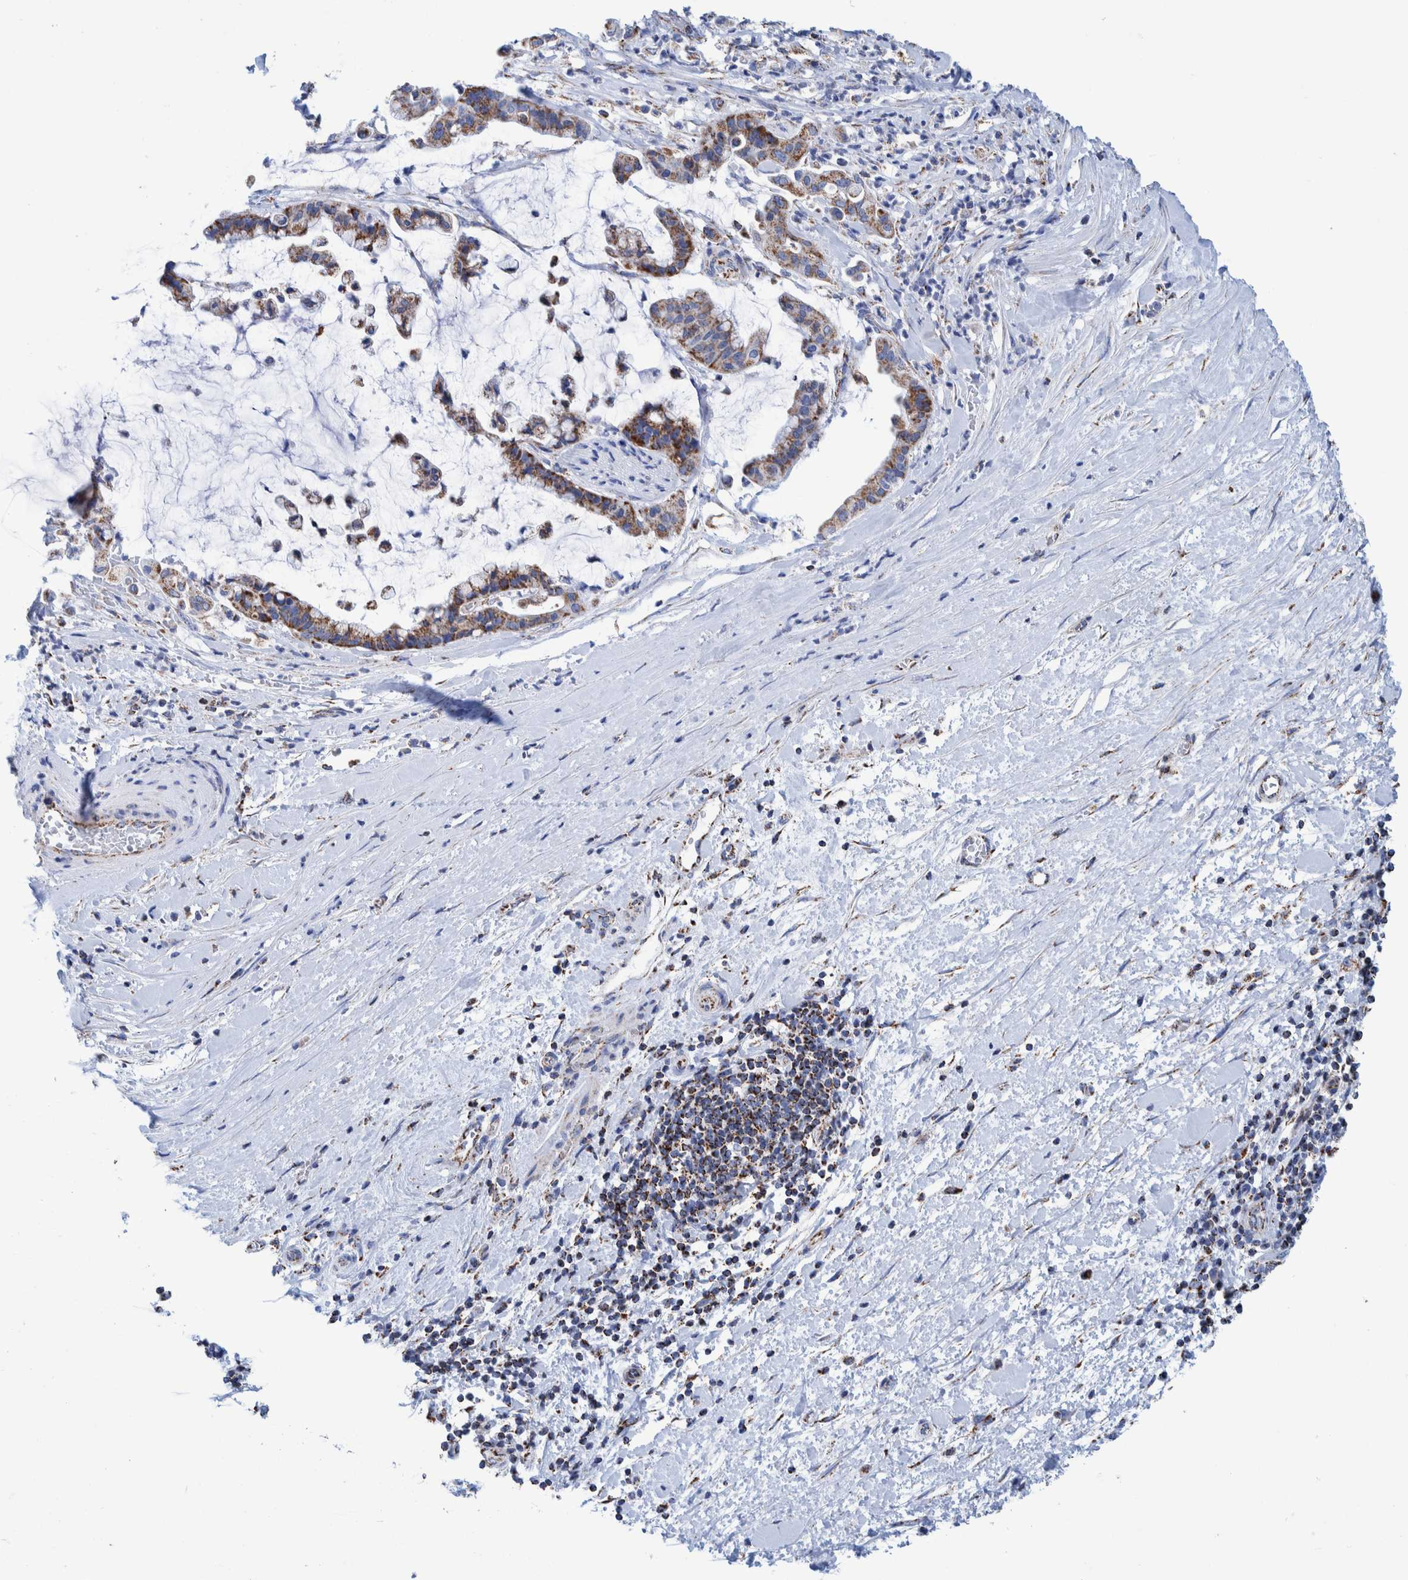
{"staining": {"intensity": "moderate", "quantity": ">75%", "location": "cytoplasmic/membranous"}, "tissue": "pancreatic cancer", "cell_type": "Tumor cells", "image_type": "cancer", "snomed": [{"axis": "morphology", "description": "Adenocarcinoma, NOS"}, {"axis": "topography", "description": "Pancreas"}], "caption": "Protein staining reveals moderate cytoplasmic/membranous positivity in approximately >75% of tumor cells in pancreatic cancer (adenocarcinoma).", "gene": "DECR1", "patient": {"sex": "male", "age": 41}}